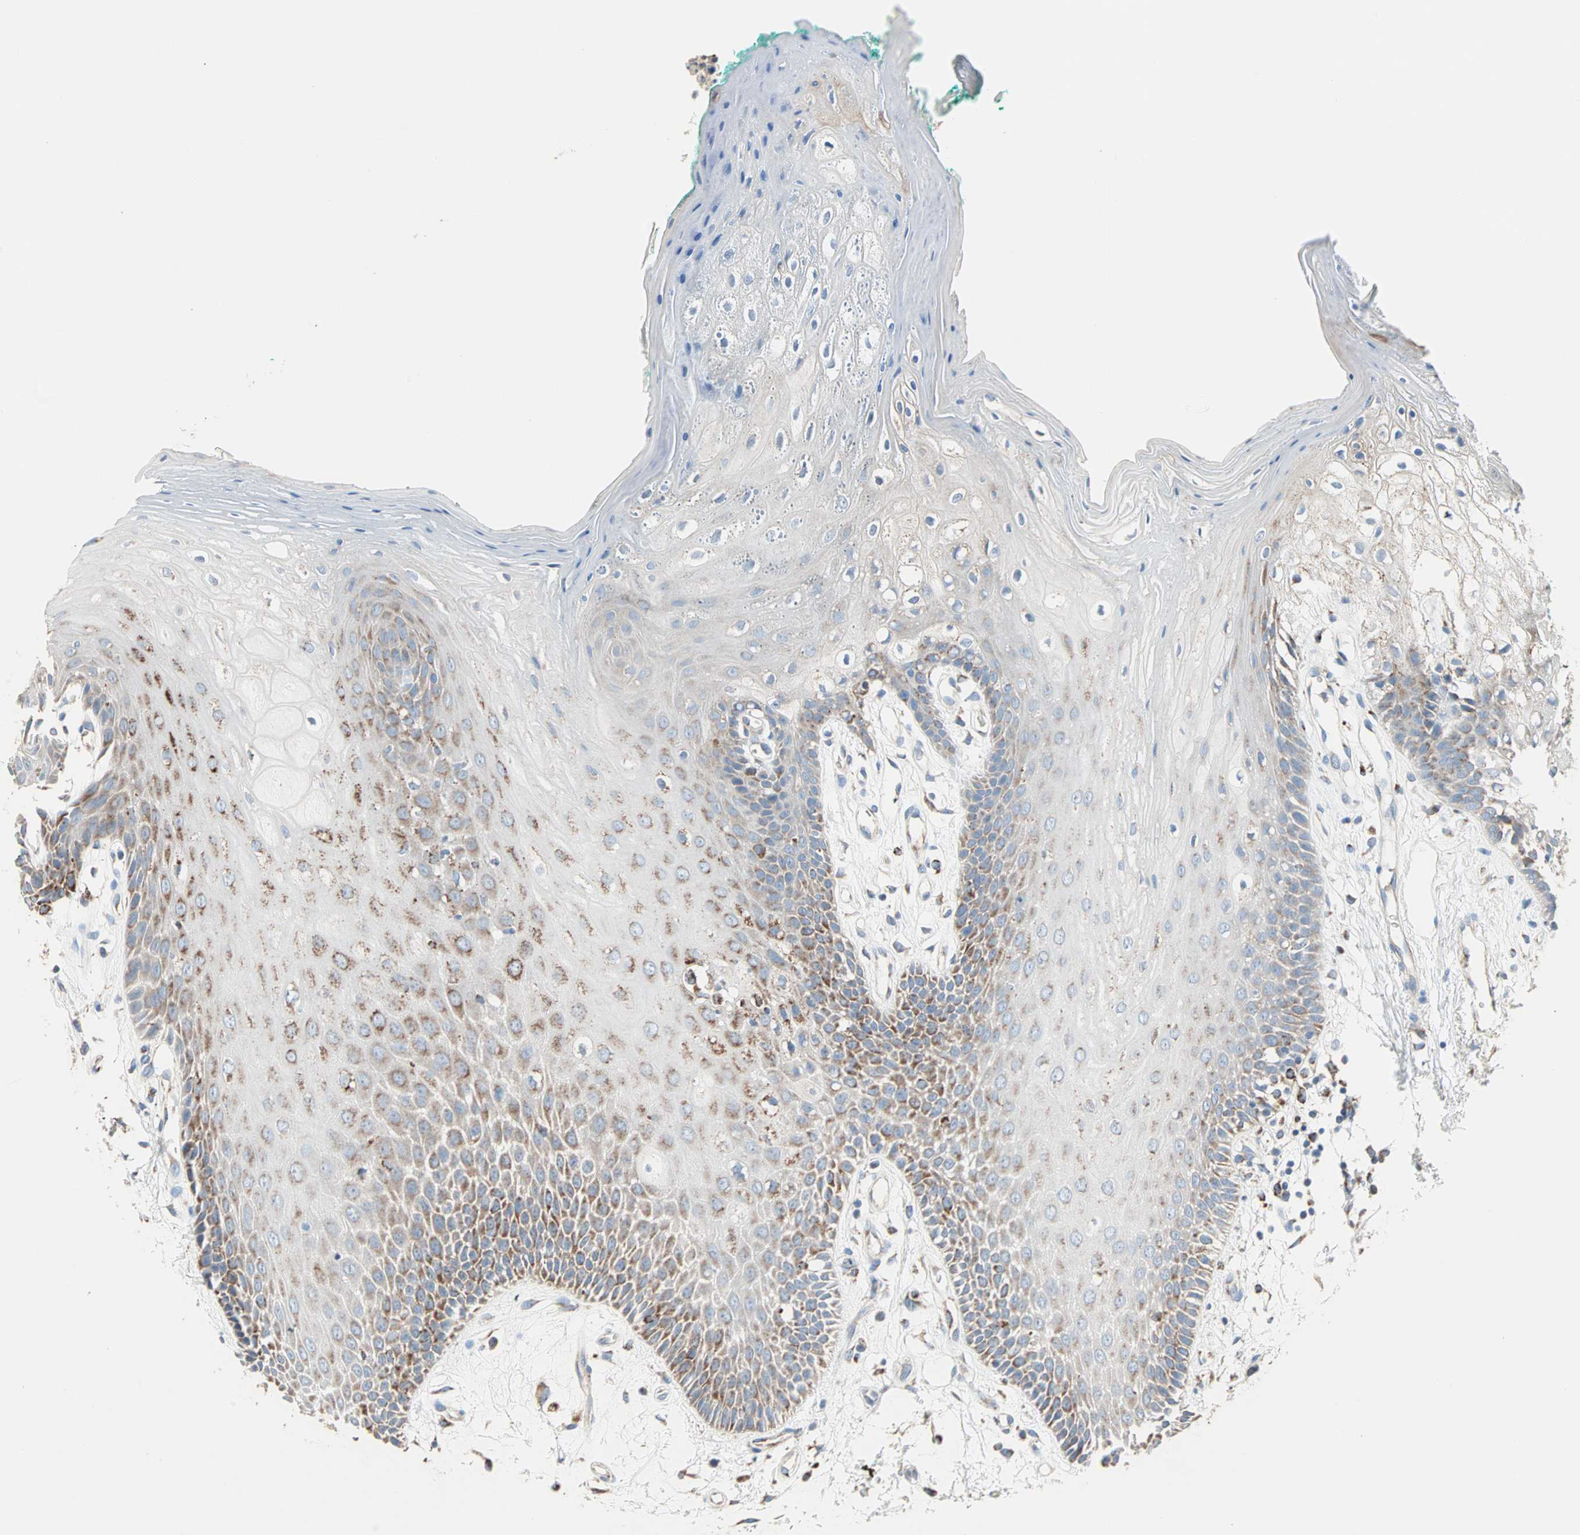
{"staining": {"intensity": "strong", "quantity": "25%-75%", "location": "cytoplasmic/membranous"}, "tissue": "oral mucosa", "cell_type": "Squamous epithelial cells", "image_type": "normal", "snomed": [{"axis": "morphology", "description": "Normal tissue, NOS"}, {"axis": "morphology", "description": "Squamous cell carcinoma, NOS"}, {"axis": "topography", "description": "Skeletal muscle"}, {"axis": "topography", "description": "Oral tissue"}, {"axis": "topography", "description": "Head-Neck"}], "caption": "IHC image of normal human oral mucosa stained for a protein (brown), which reveals high levels of strong cytoplasmic/membranous expression in approximately 25%-75% of squamous epithelial cells.", "gene": "TST", "patient": {"sex": "female", "age": 84}}